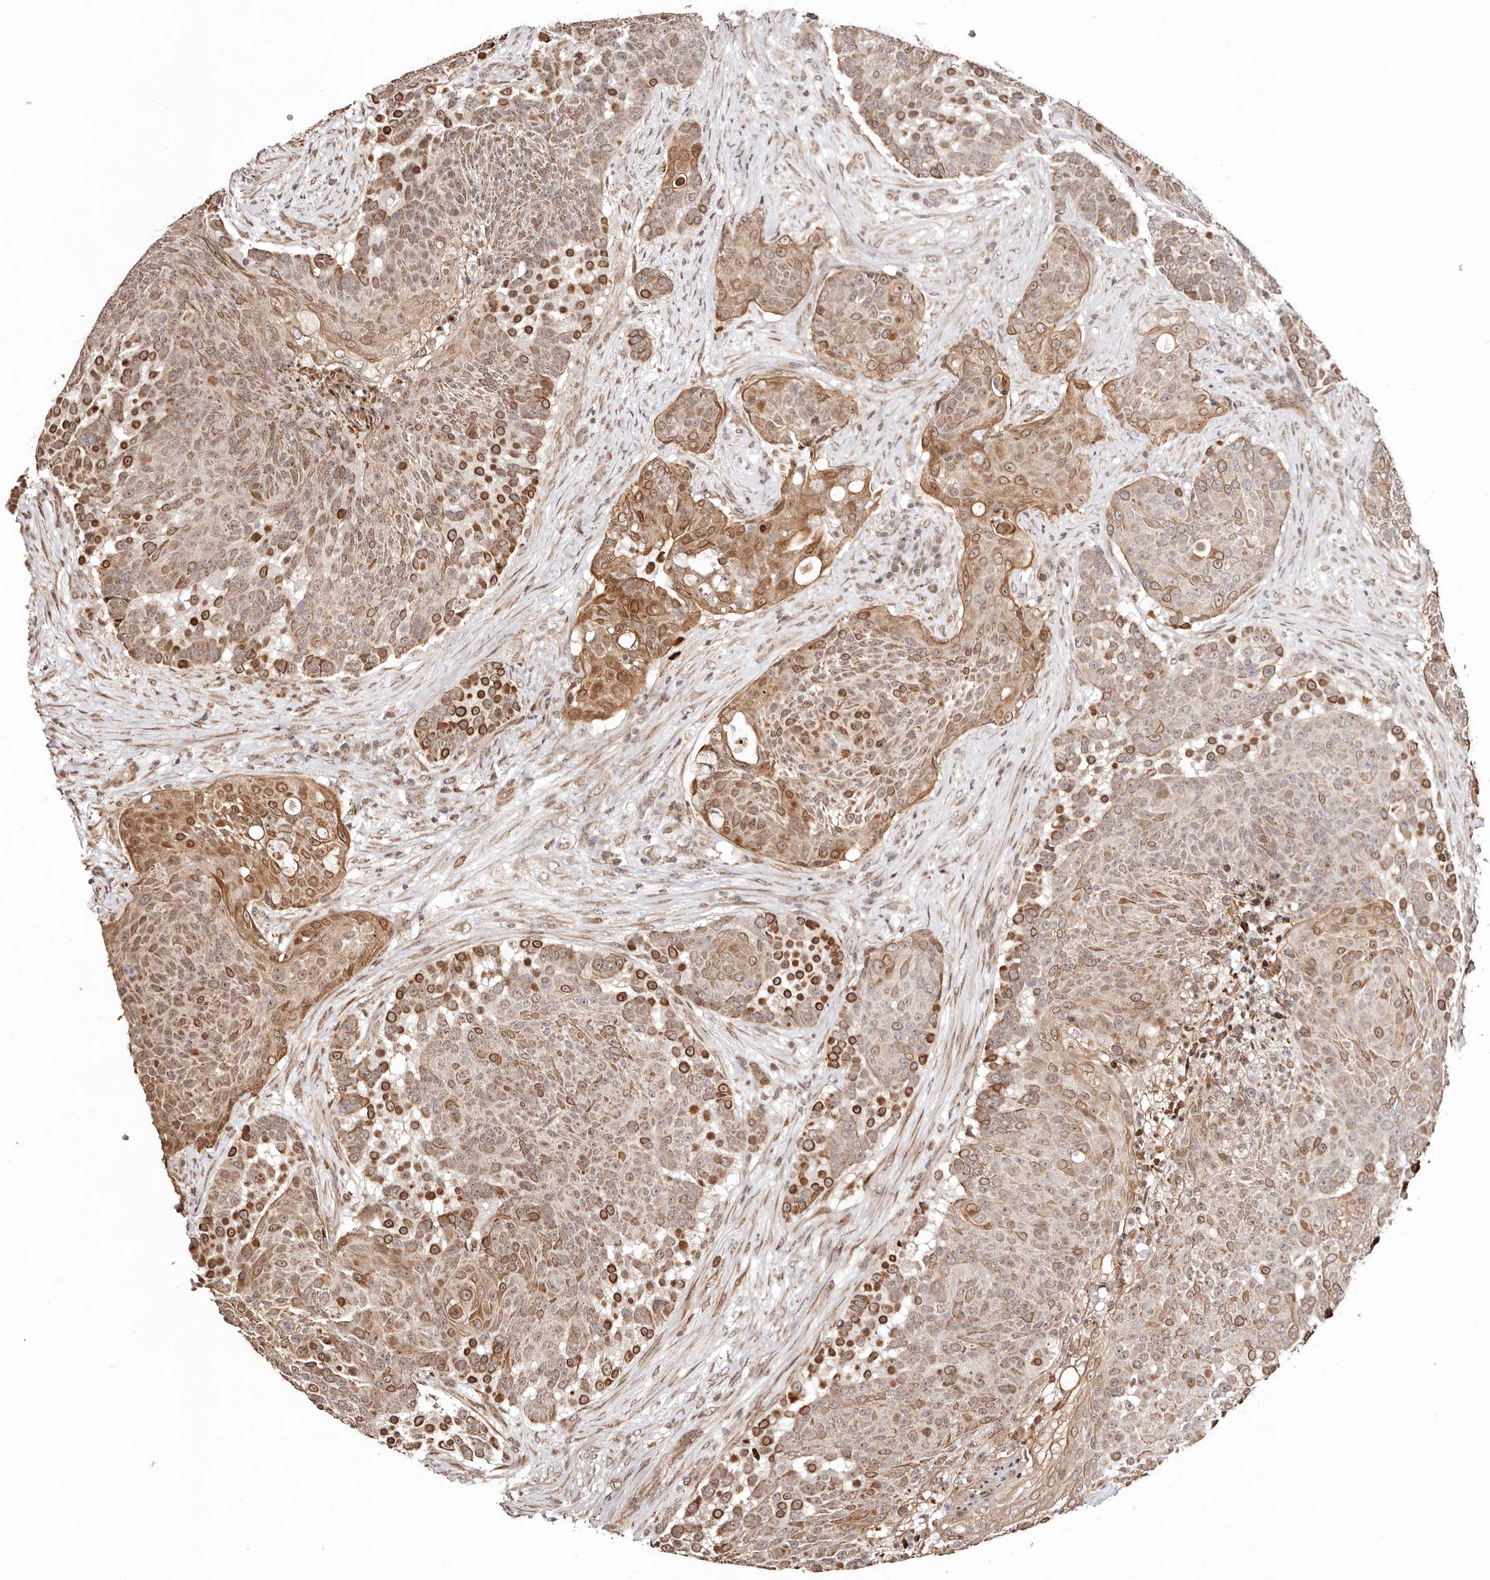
{"staining": {"intensity": "moderate", "quantity": ">75%", "location": "cytoplasmic/membranous"}, "tissue": "urothelial cancer", "cell_type": "Tumor cells", "image_type": "cancer", "snomed": [{"axis": "morphology", "description": "Urothelial carcinoma, High grade"}, {"axis": "topography", "description": "Urinary bladder"}], "caption": "Moderate cytoplasmic/membranous positivity is present in about >75% of tumor cells in urothelial carcinoma (high-grade).", "gene": "HIVEP3", "patient": {"sex": "female", "age": 63}}